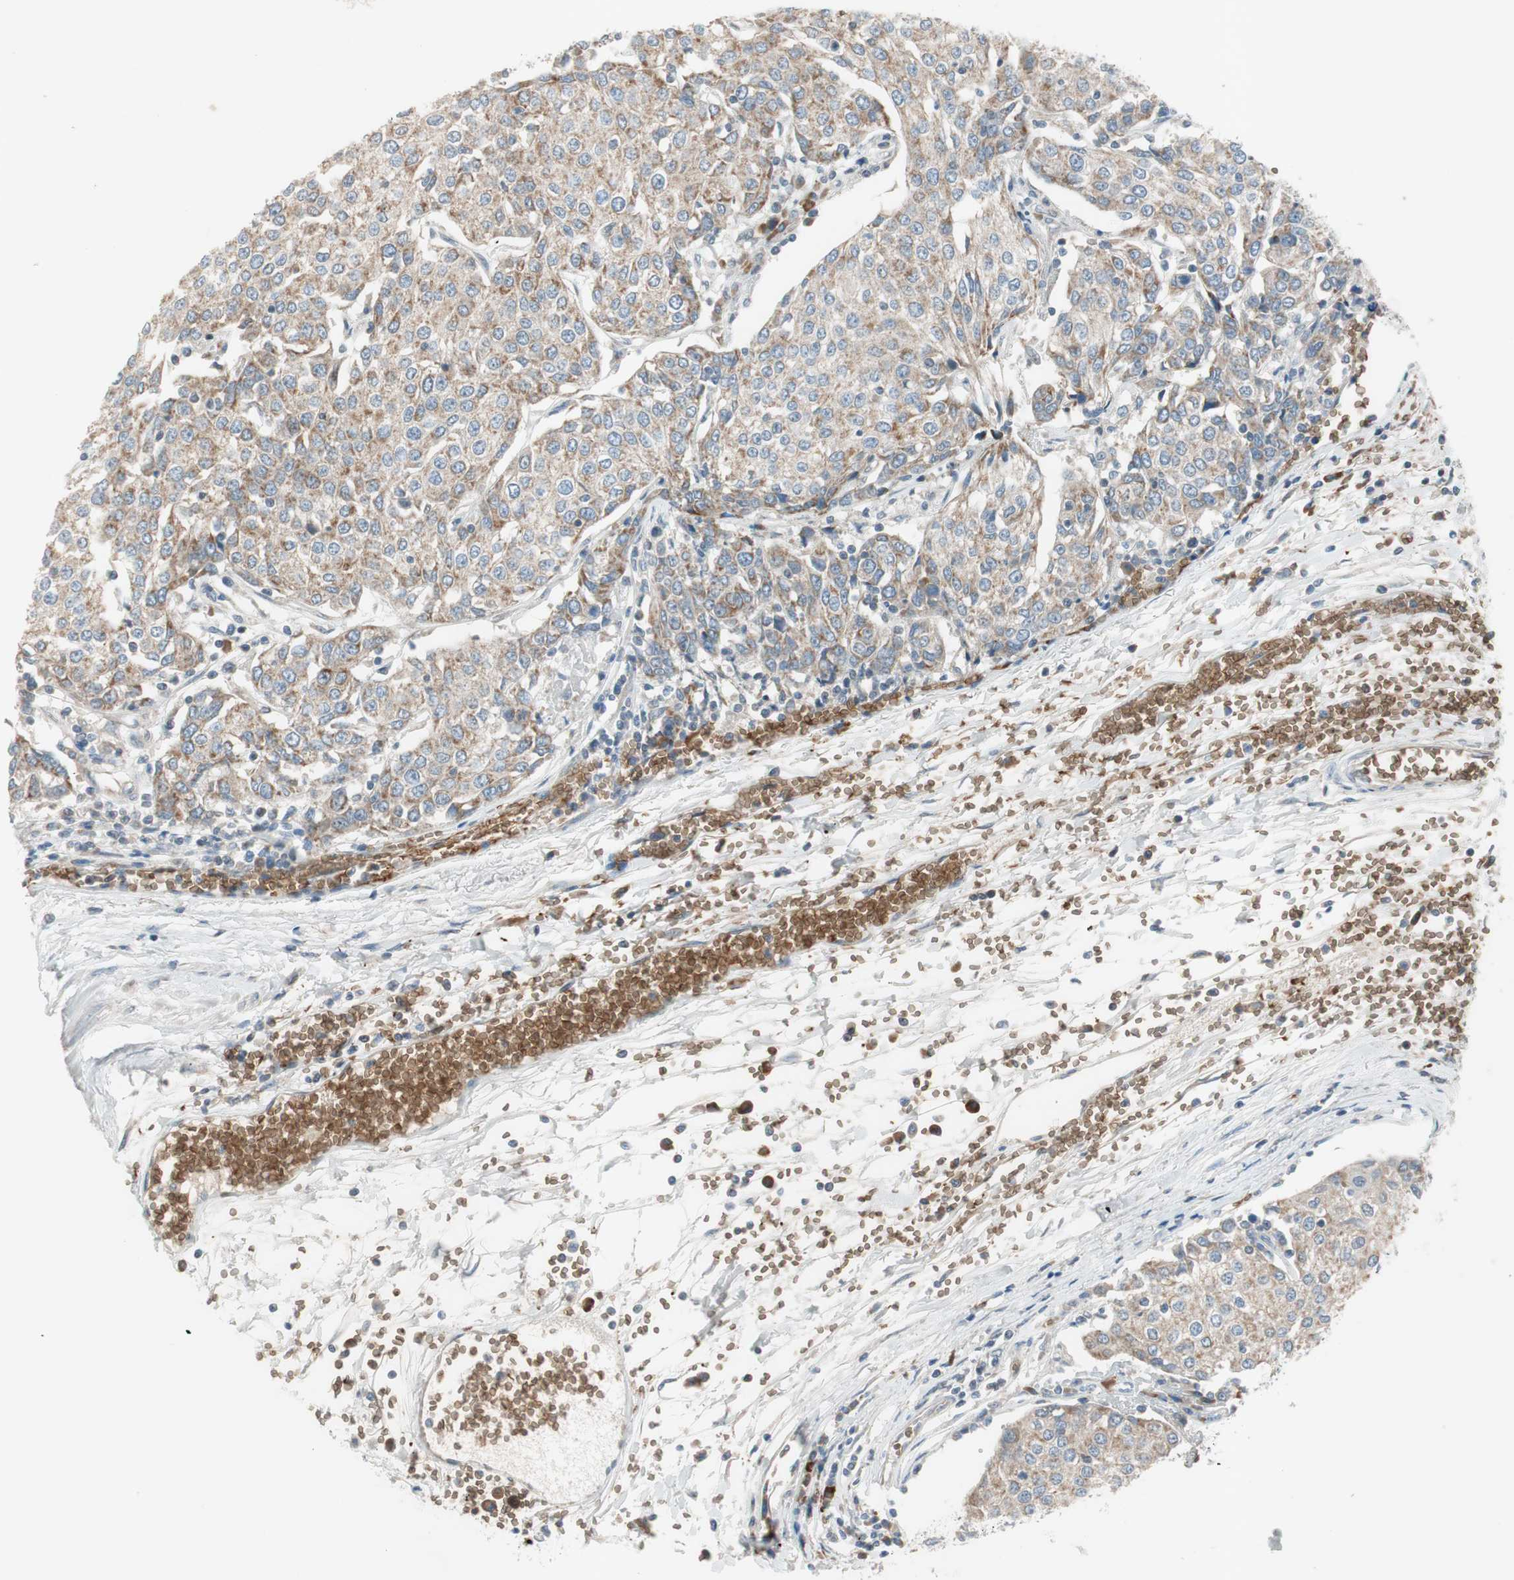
{"staining": {"intensity": "moderate", "quantity": "25%-75%", "location": "cytoplasmic/membranous"}, "tissue": "urothelial cancer", "cell_type": "Tumor cells", "image_type": "cancer", "snomed": [{"axis": "morphology", "description": "Urothelial carcinoma, High grade"}, {"axis": "topography", "description": "Urinary bladder"}], "caption": "Protein expression analysis of high-grade urothelial carcinoma reveals moderate cytoplasmic/membranous expression in approximately 25%-75% of tumor cells.", "gene": "GYPC", "patient": {"sex": "female", "age": 85}}